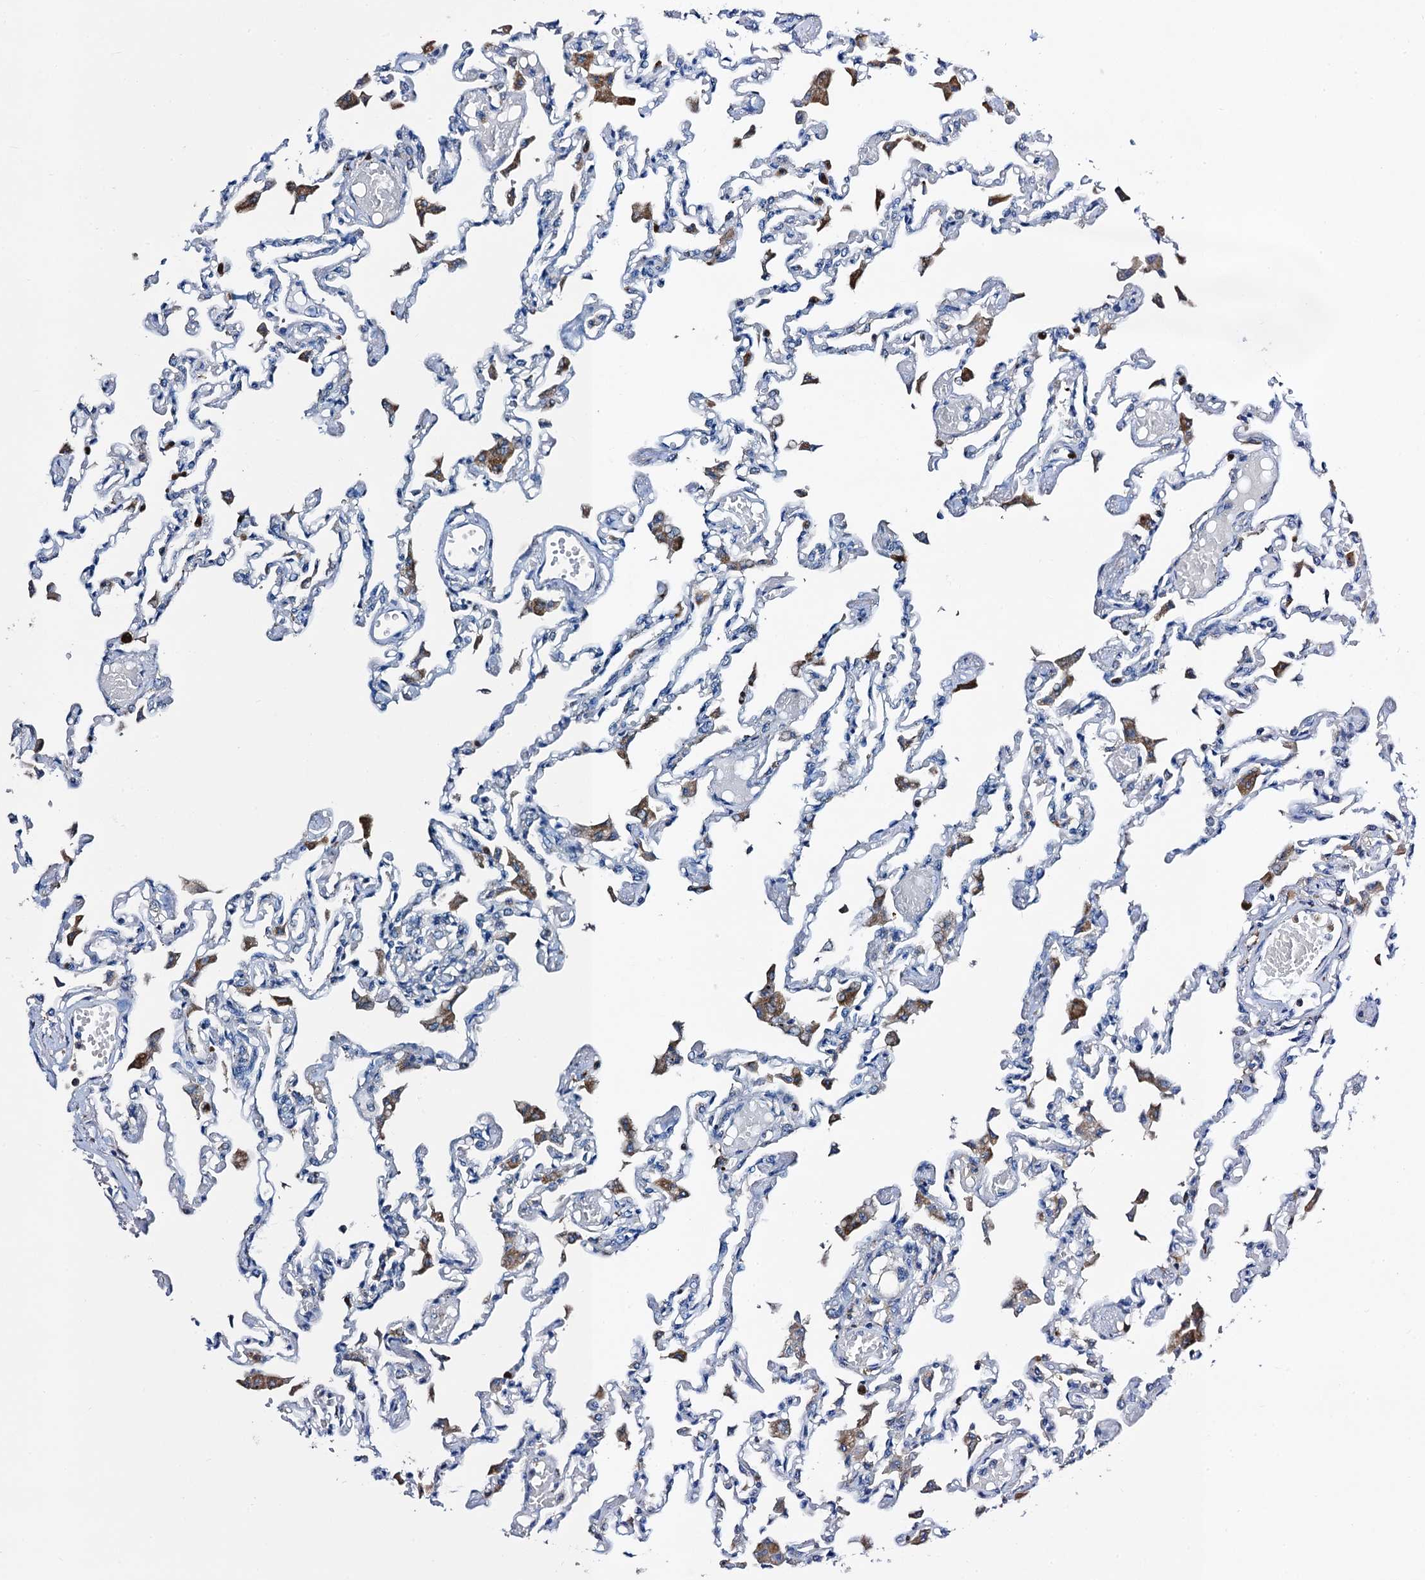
{"staining": {"intensity": "negative", "quantity": "none", "location": "none"}, "tissue": "lung", "cell_type": "Alveolar cells", "image_type": "normal", "snomed": [{"axis": "morphology", "description": "Normal tissue, NOS"}, {"axis": "topography", "description": "Bronchus"}, {"axis": "topography", "description": "Lung"}], "caption": "The IHC photomicrograph has no significant expression in alveolar cells of lung.", "gene": "FREM3", "patient": {"sex": "female", "age": 49}}